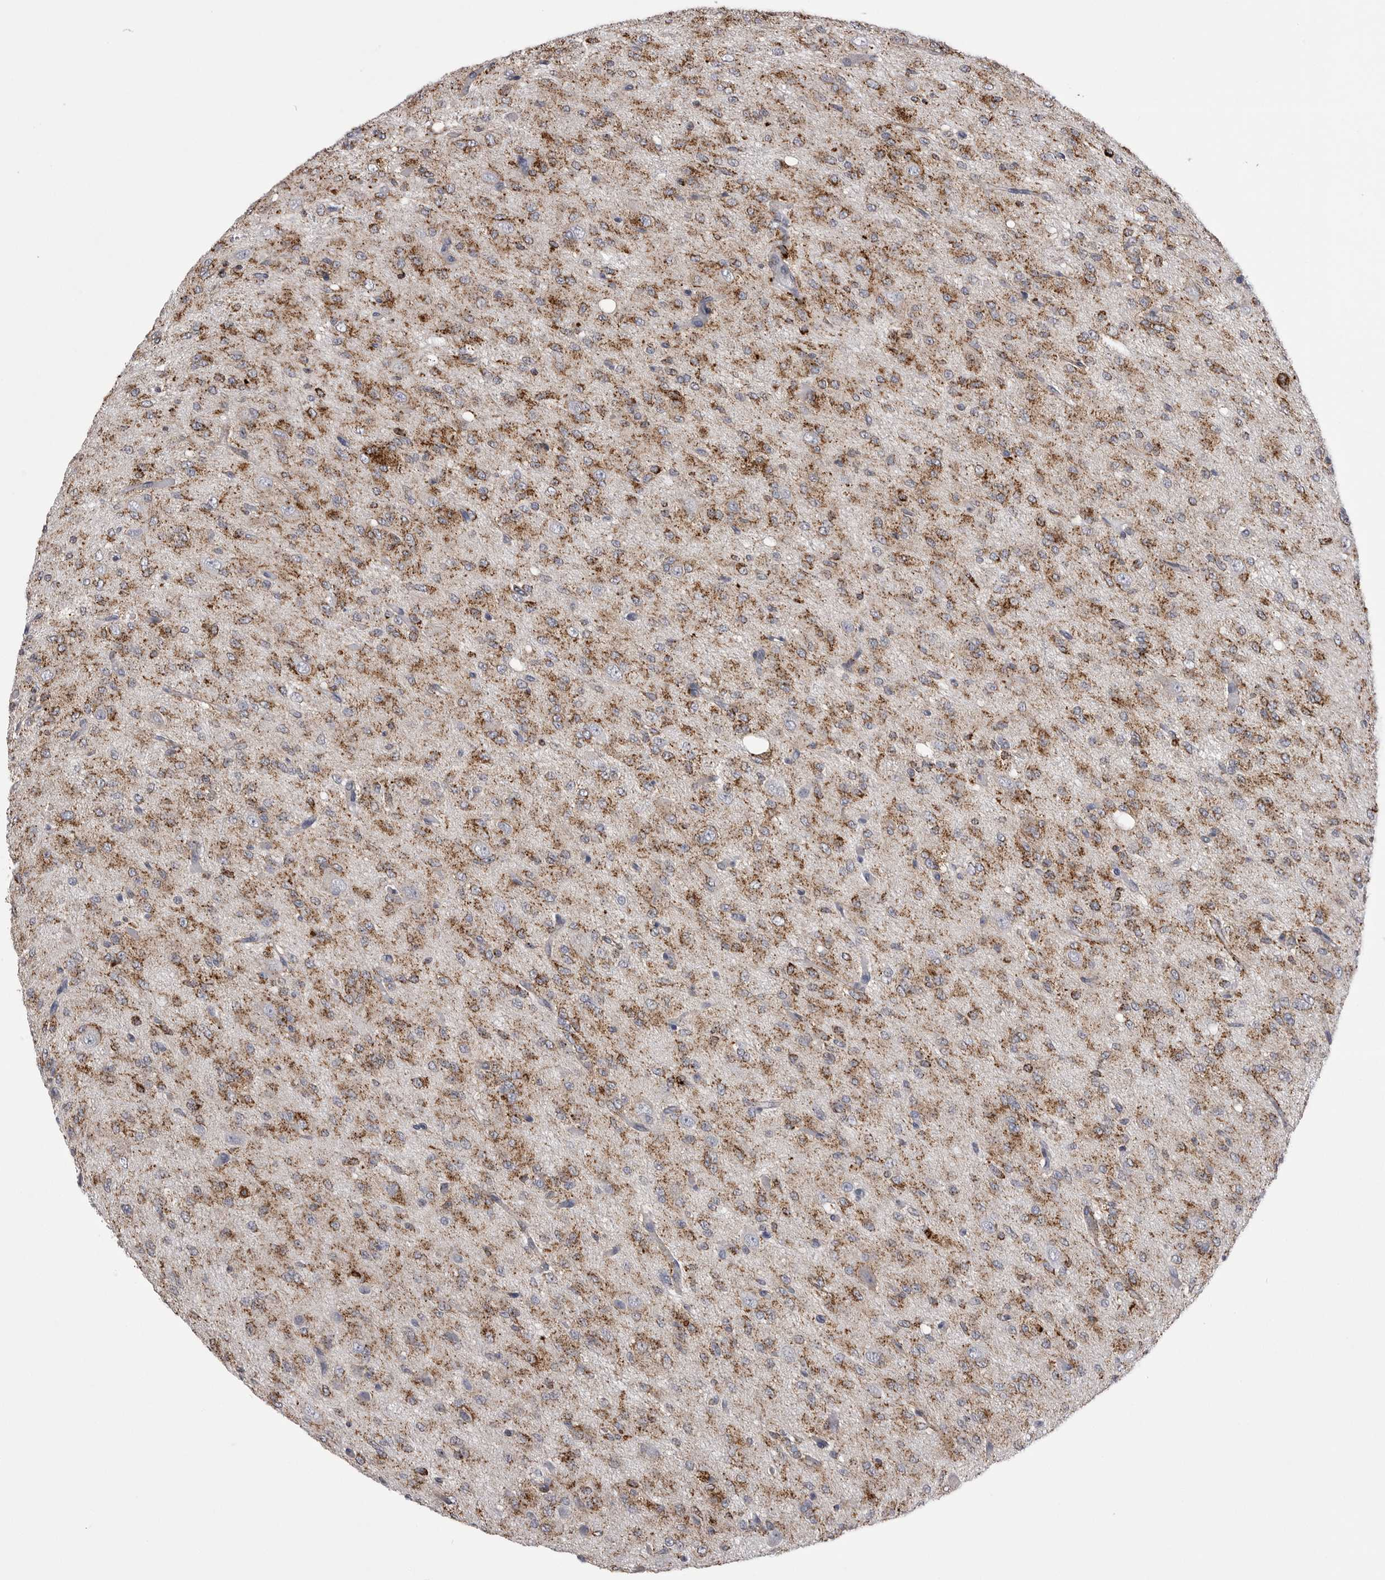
{"staining": {"intensity": "moderate", "quantity": ">75%", "location": "cytoplasmic/membranous"}, "tissue": "glioma", "cell_type": "Tumor cells", "image_type": "cancer", "snomed": [{"axis": "morphology", "description": "Glioma, malignant, High grade"}, {"axis": "topography", "description": "Brain"}], "caption": "Immunohistochemistry histopathology image of glioma stained for a protein (brown), which demonstrates medium levels of moderate cytoplasmic/membranous positivity in about >75% of tumor cells.", "gene": "PSPN", "patient": {"sex": "female", "age": 59}}